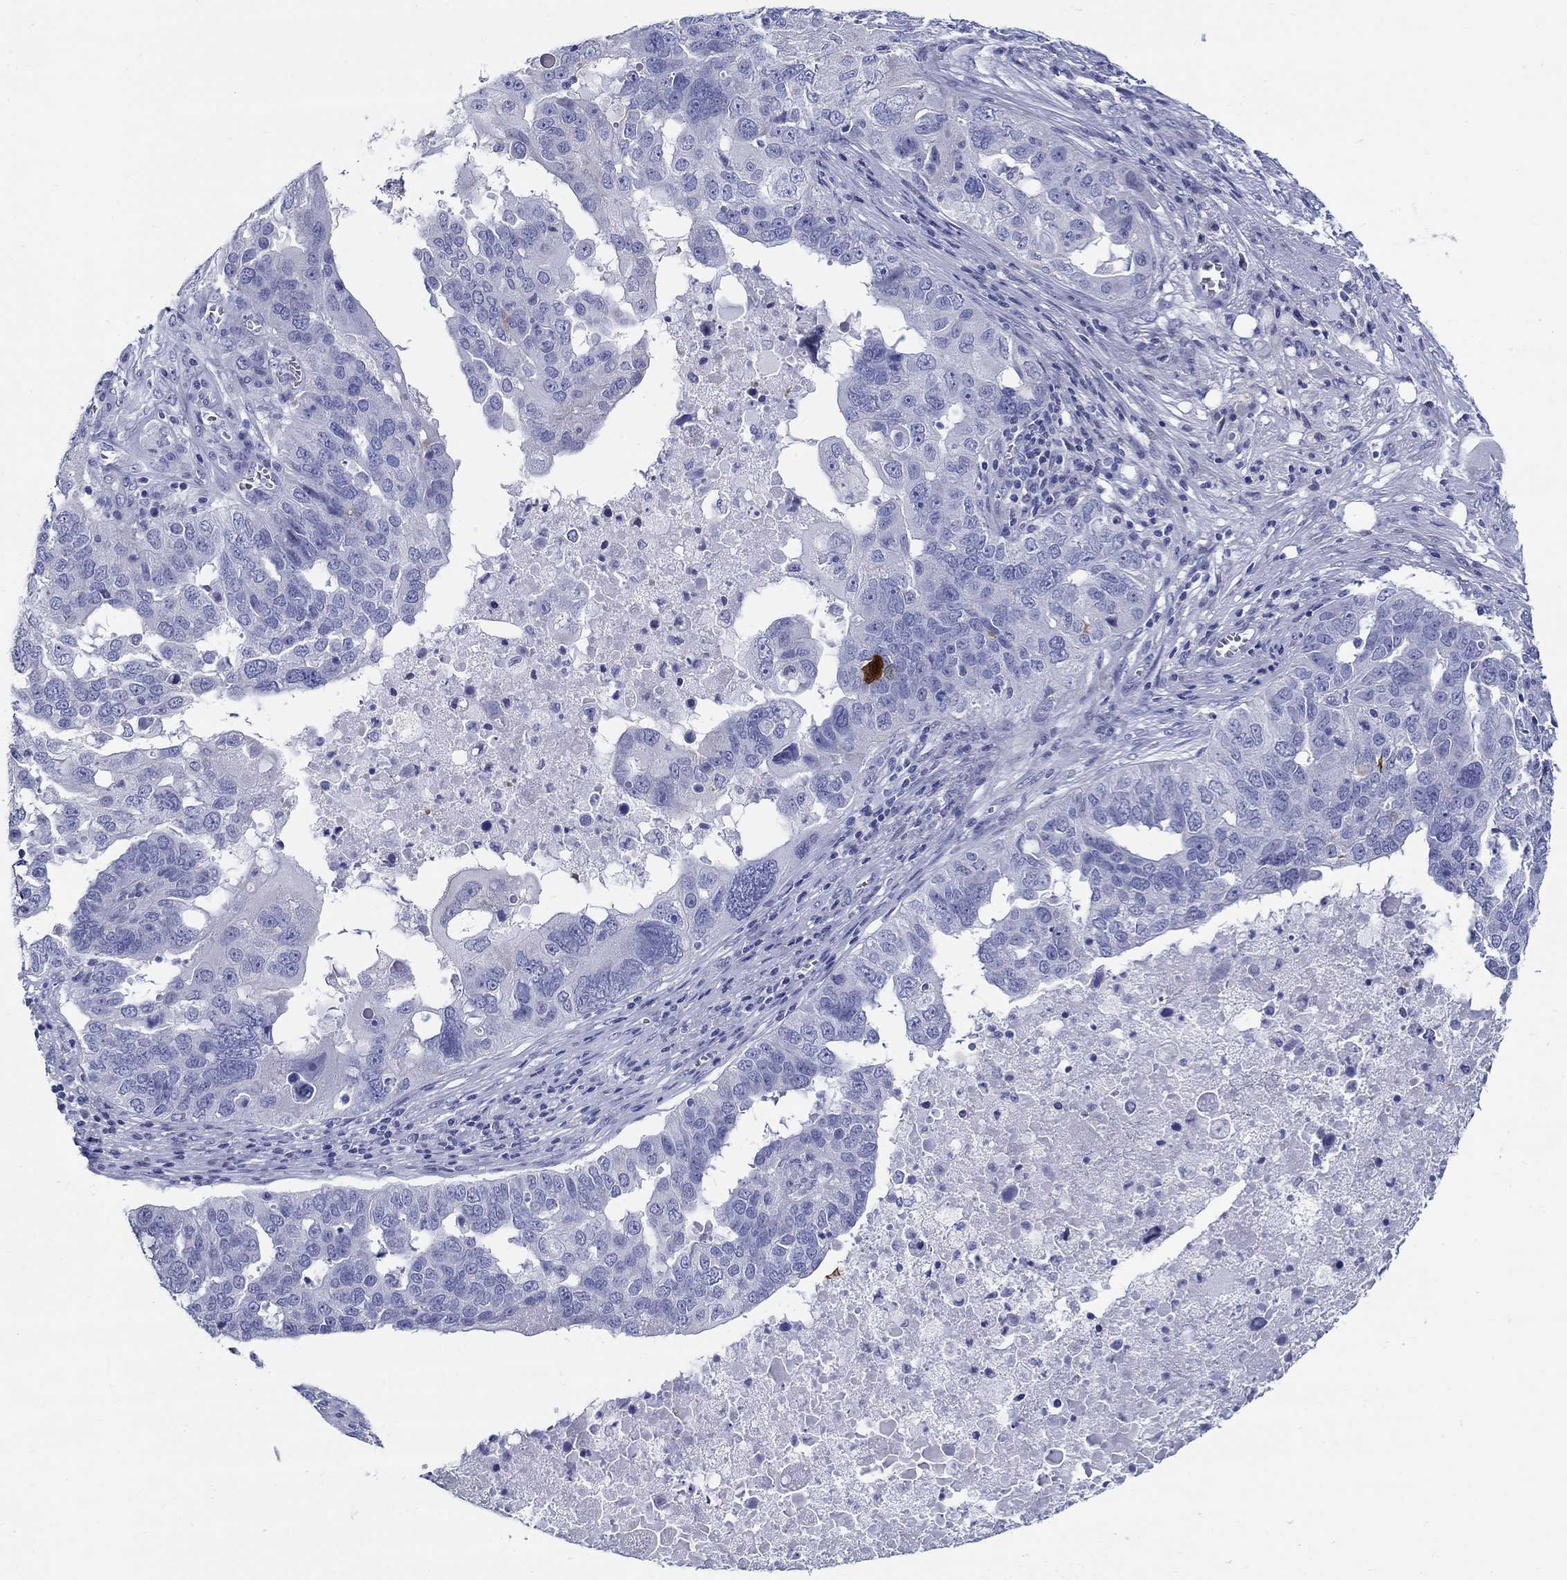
{"staining": {"intensity": "negative", "quantity": "none", "location": "none"}, "tissue": "ovarian cancer", "cell_type": "Tumor cells", "image_type": "cancer", "snomed": [{"axis": "morphology", "description": "Carcinoma, endometroid"}, {"axis": "topography", "description": "Soft tissue"}, {"axis": "topography", "description": "Ovary"}], "caption": "Tumor cells are negative for protein expression in human ovarian cancer.", "gene": "CRYGS", "patient": {"sex": "female", "age": 52}}